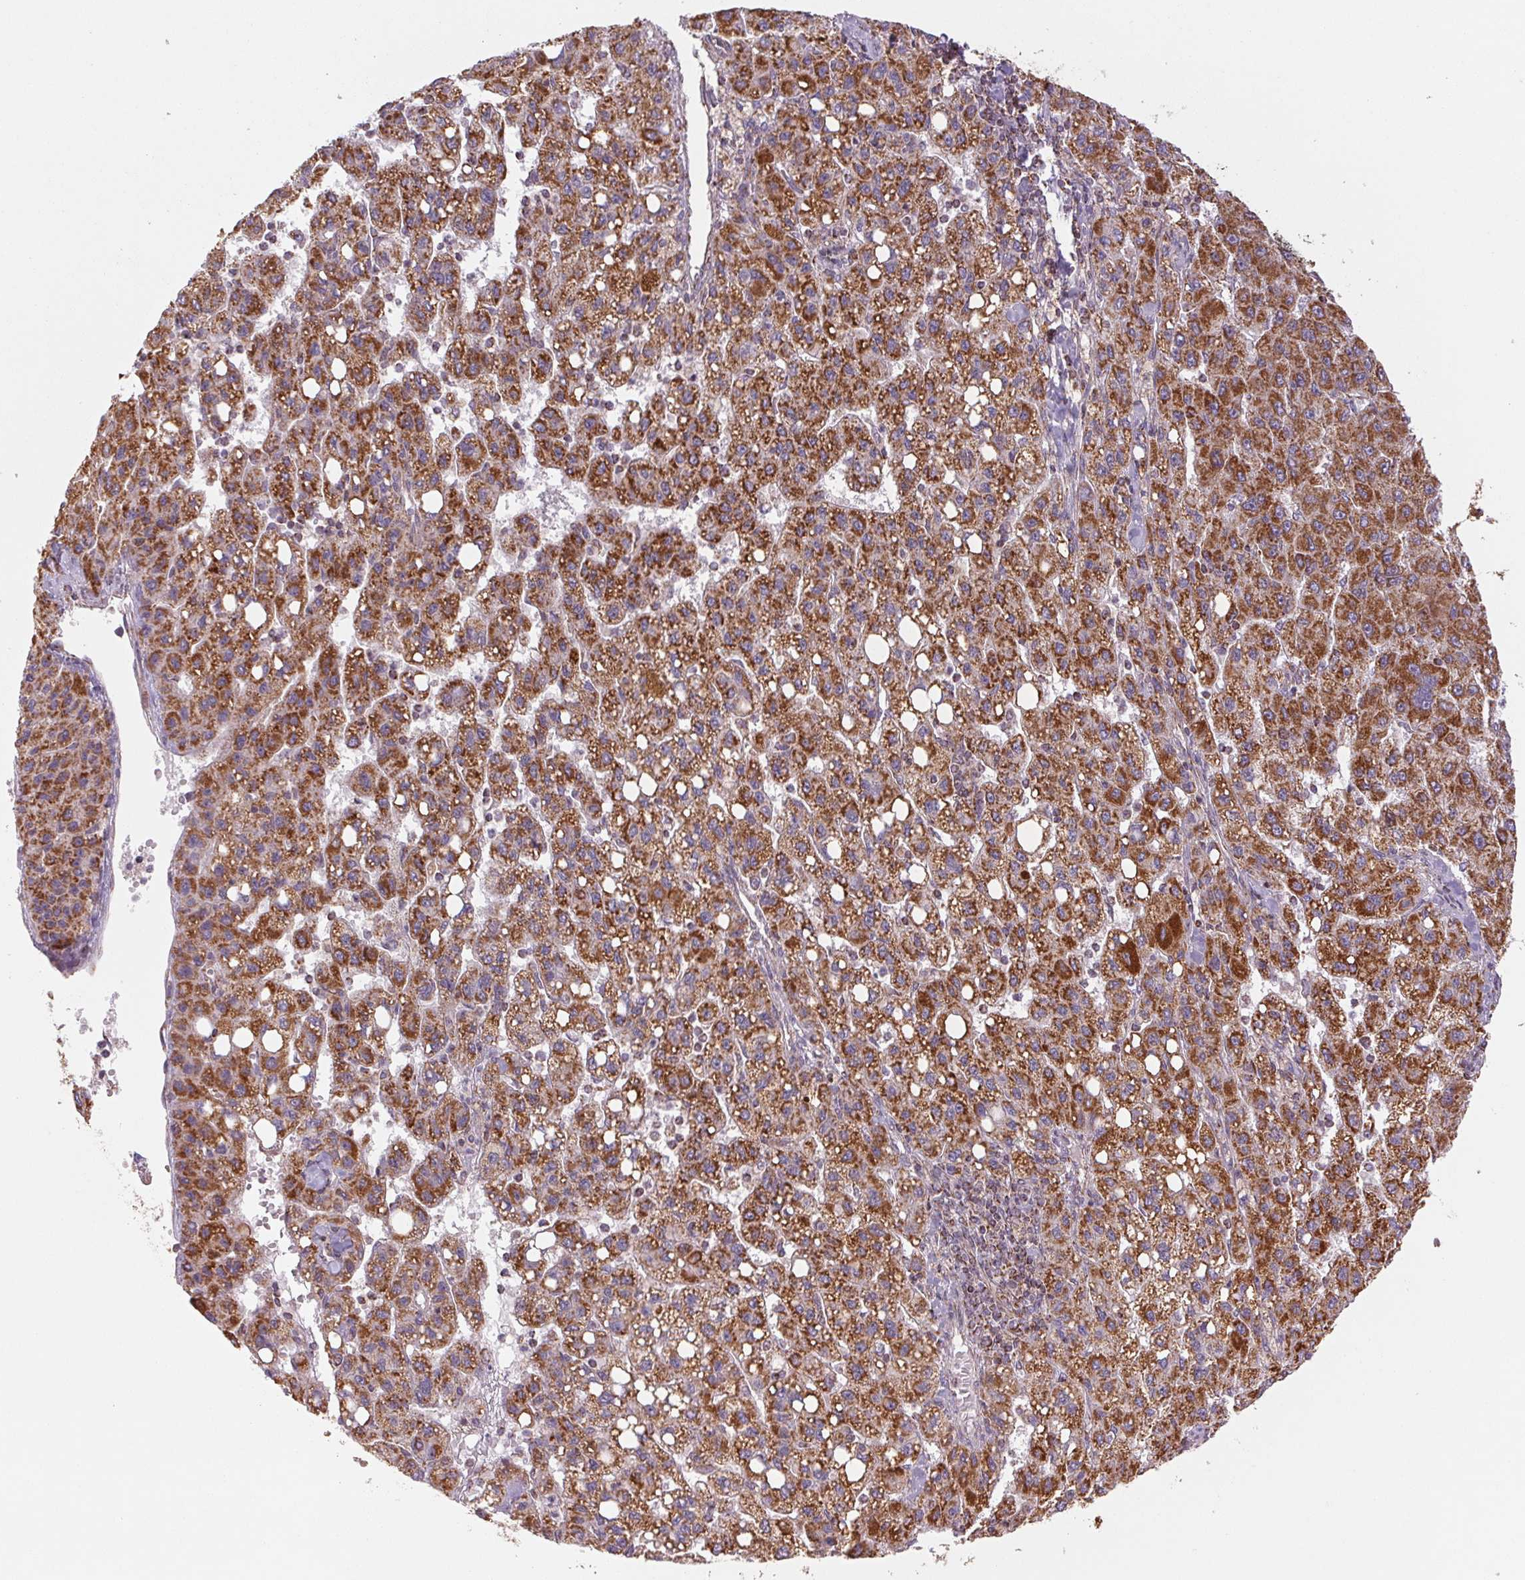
{"staining": {"intensity": "strong", "quantity": ">75%", "location": "cytoplasmic/membranous"}, "tissue": "liver cancer", "cell_type": "Tumor cells", "image_type": "cancer", "snomed": [{"axis": "morphology", "description": "Carcinoma, Hepatocellular, NOS"}, {"axis": "topography", "description": "Liver"}], "caption": "Immunohistochemistry (DAB) staining of human liver cancer reveals strong cytoplasmic/membranous protein expression in about >75% of tumor cells.", "gene": "MATCAP1", "patient": {"sex": "female", "age": 82}}